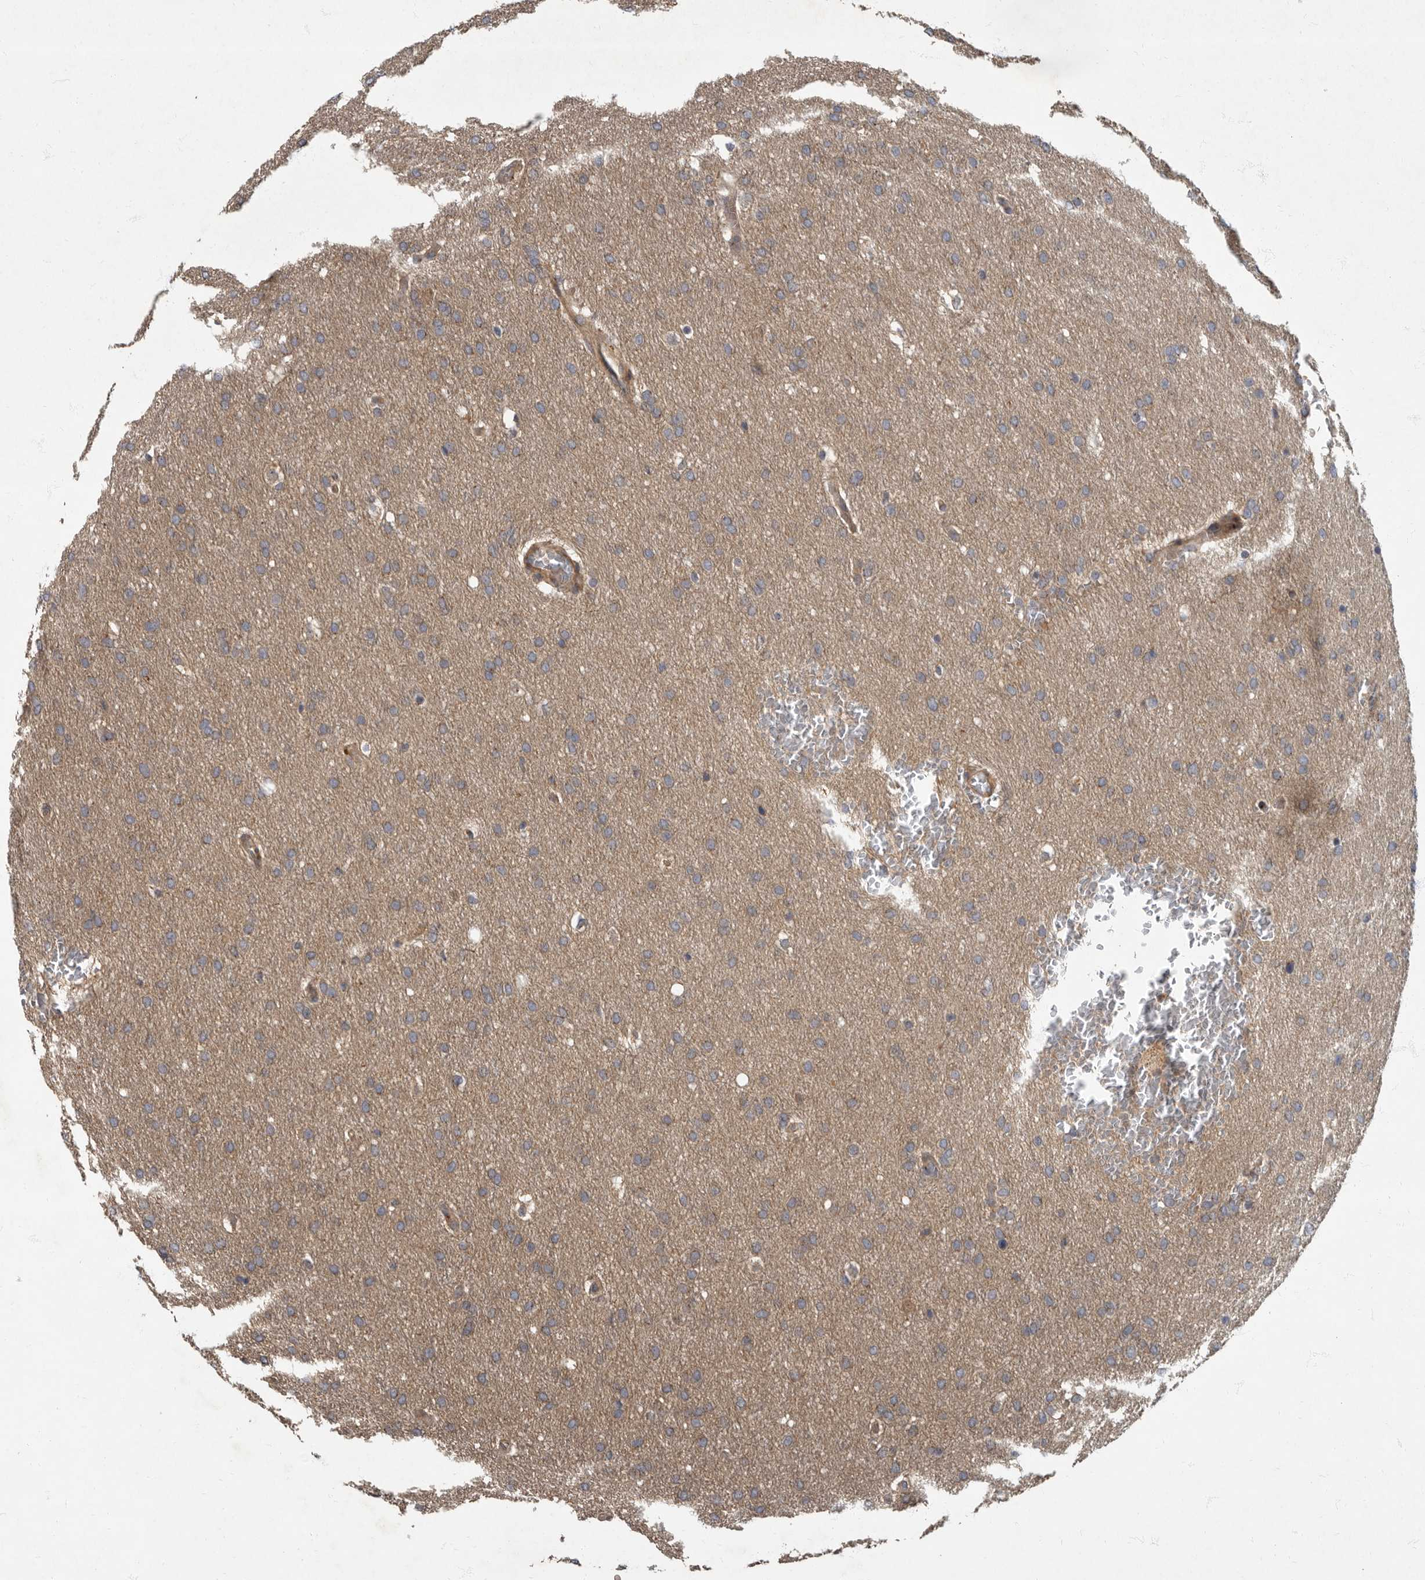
{"staining": {"intensity": "weak", "quantity": ">75%", "location": "cytoplasmic/membranous"}, "tissue": "glioma", "cell_type": "Tumor cells", "image_type": "cancer", "snomed": [{"axis": "morphology", "description": "Glioma, malignant, Low grade"}, {"axis": "topography", "description": "Brain"}], "caption": "Human glioma stained with a brown dye shows weak cytoplasmic/membranous positive expression in about >75% of tumor cells.", "gene": "IQCK", "patient": {"sex": "female", "age": 37}}